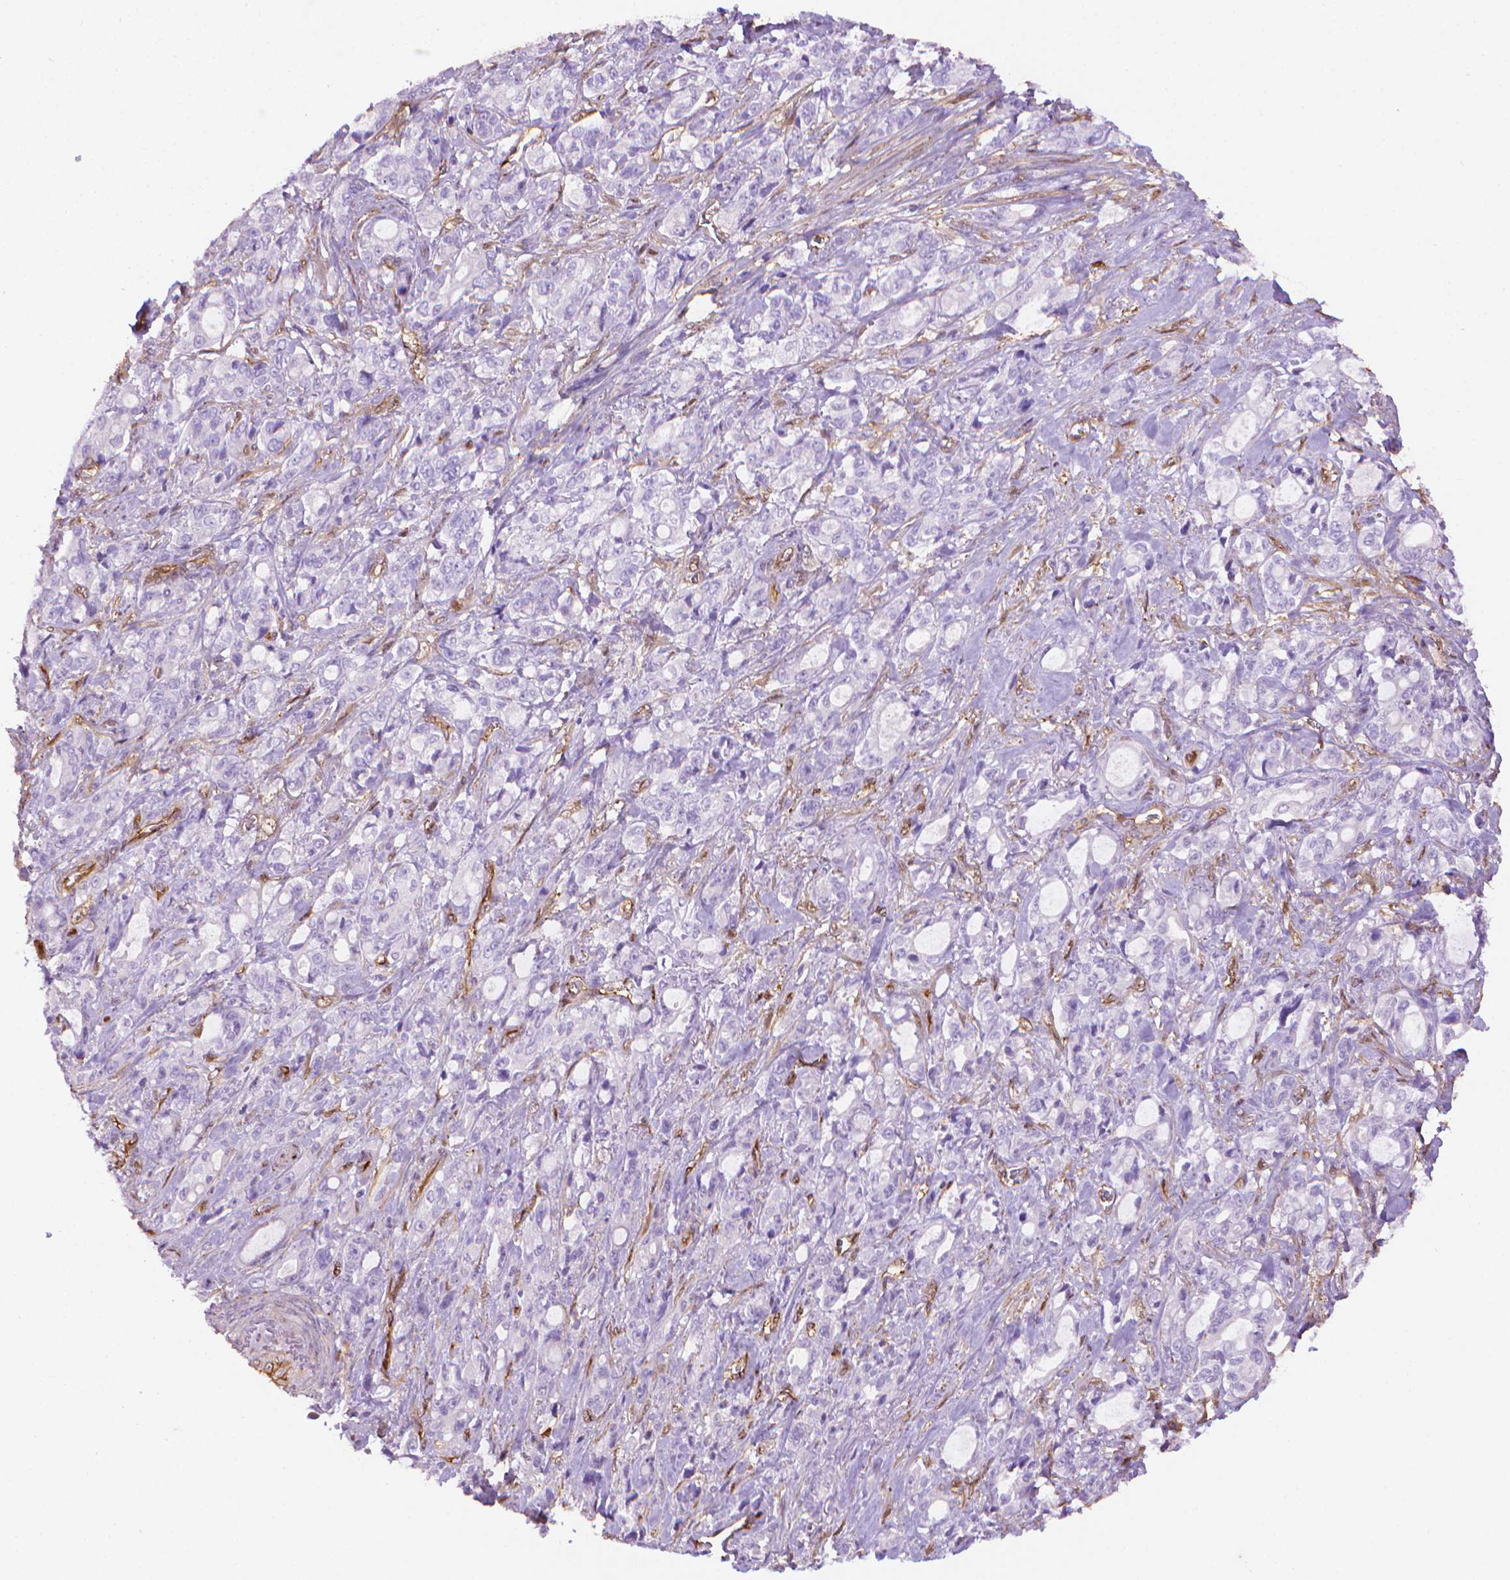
{"staining": {"intensity": "negative", "quantity": "none", "location": "none"}, "tissue": "stomach cancer", "cell_type": "Tumor cells", "image_type": "cancer", "snomed": [{"axis": "morphology", "description": "Adenocarcinoma, NOS"}, {"axis": "topography", "description": "Stomach"}], "caption": "Stomach cancer (adenocarcinoma) was stained to show a protein in brown. There is no significant positivity in tumor cells. (Immunohistochemistry, brightfield microscopy, high magnification).", "gene": "CLIC4", "patient": {"sex": "male", "age": 63}}